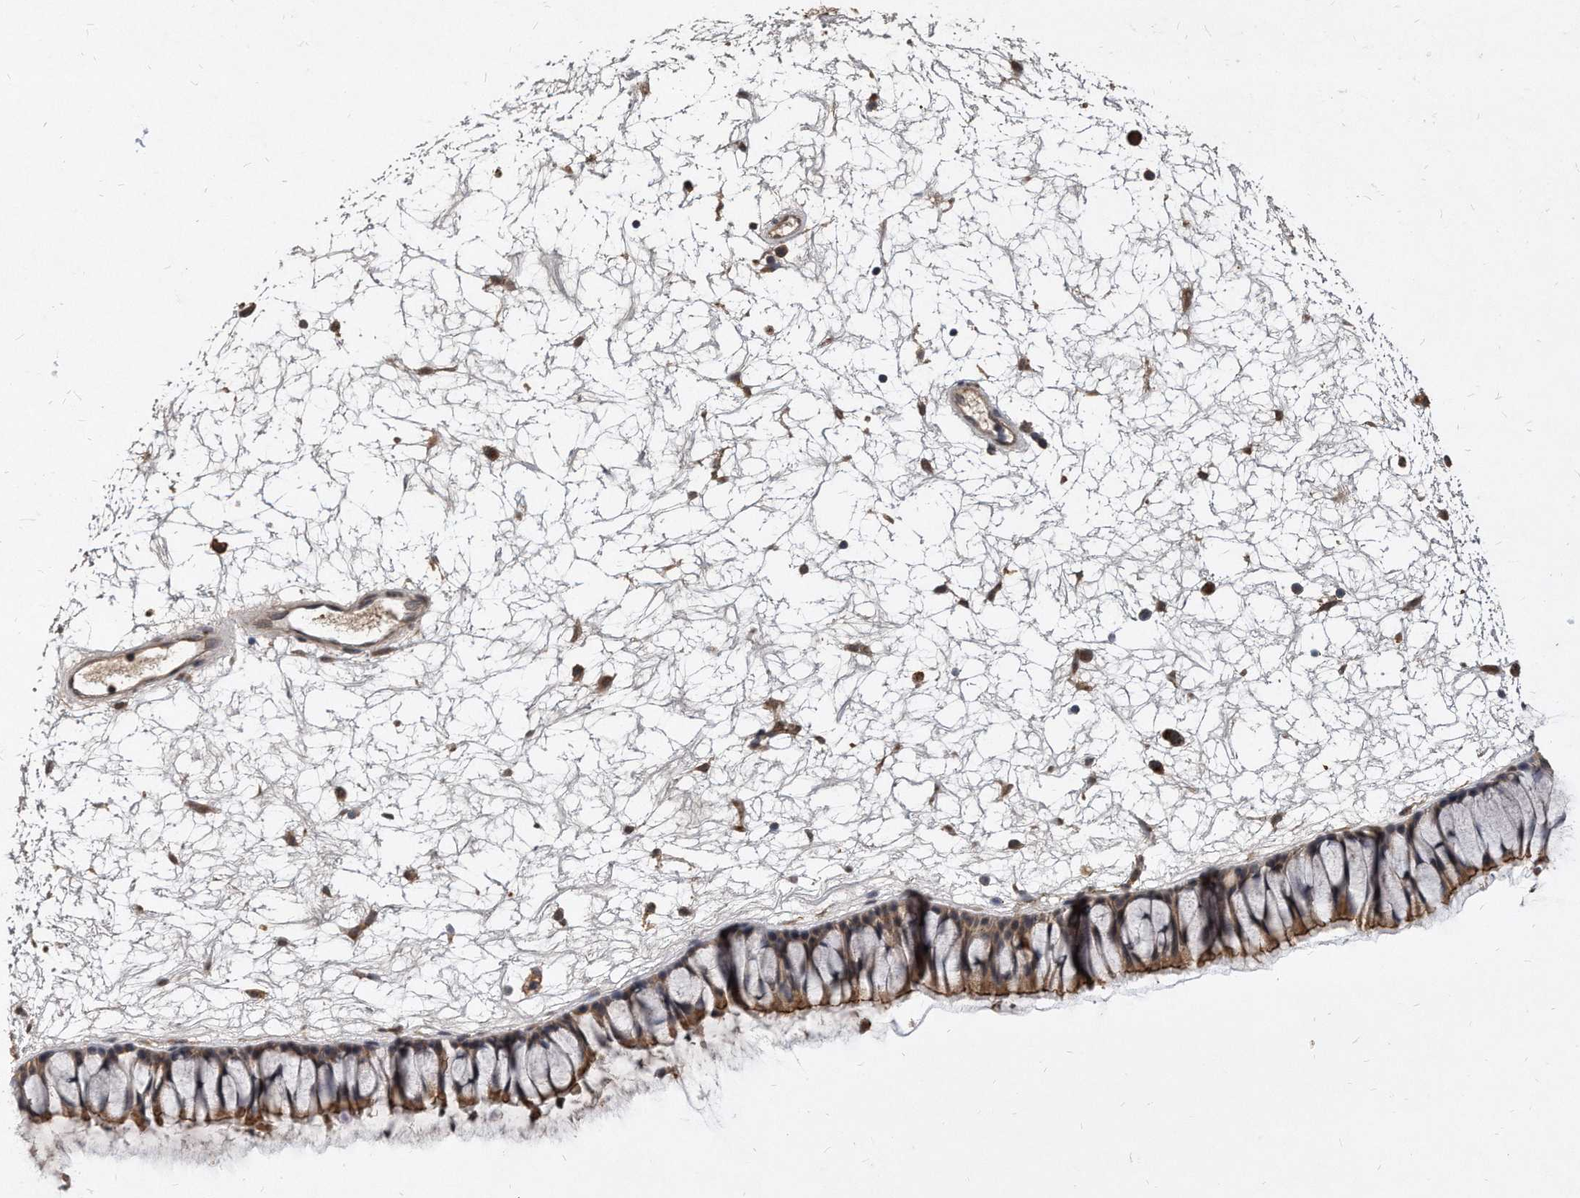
{"staining": {"intensity": "moderate", "quantity": ">75%", "location": "cytoplasmic/membranous,nuclear"}, "tissue": "nasopharynx", "cell_type": "Respiratory epithelial cells", "image_type": "normal", "snomed": [{"axis": "morphology", "description": "Normal tissue, NOS"}, {"axis": "topography", "description": "Nasopharynx"}], "caption": "Unremarkable nasopharynx displays moderate cytoplasmic/membranous,nuclear positivity in approximately >75% of respiratory epithelial cells, visualized by immunohistochemistry. (DAB = brown stain, brightfield microscopy at high magnification).", "gene": "SOBP", "patient": {"sex": "male", "age": 64}}